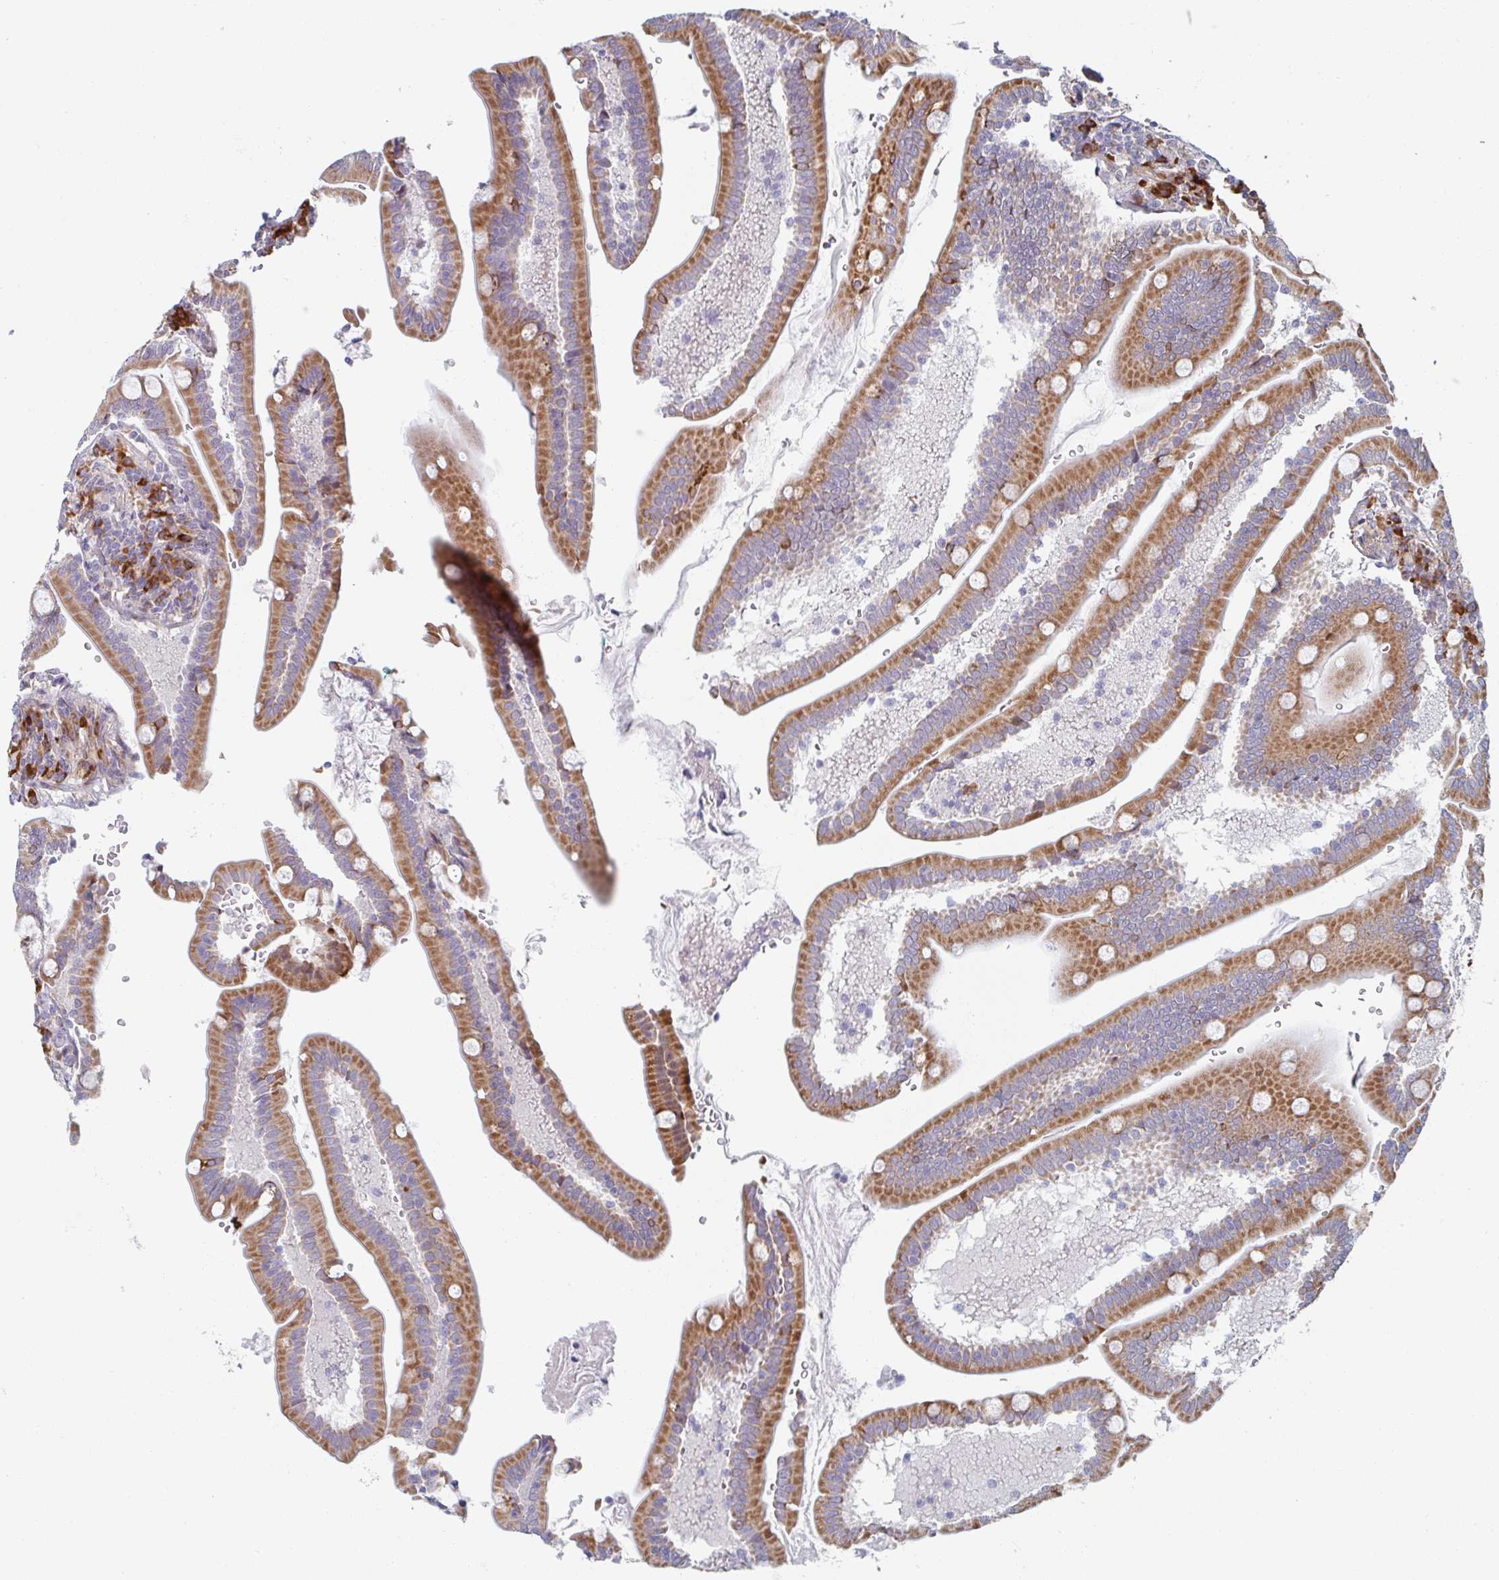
{"staining": {"intensity": "moderate", "quantity": ">75%", "location": "cytoplasmic/membranous"}, "tissue": "duodenum", "cell_type": "Glandular cells", "image_type": "normal", "snomed": [{"axis": "morphology", "description": "Normal tissue, NOS"}, {"axis": "topography", "description": "Duodenum"}], "caption": "The micrograph reveals a brown stain indicating the presence of a protein in the cytoplasmic/membranous of glandular cells in duodenum.", "gene": "TRAPPC10", "patient": {"sex": "female", "age": 67}}